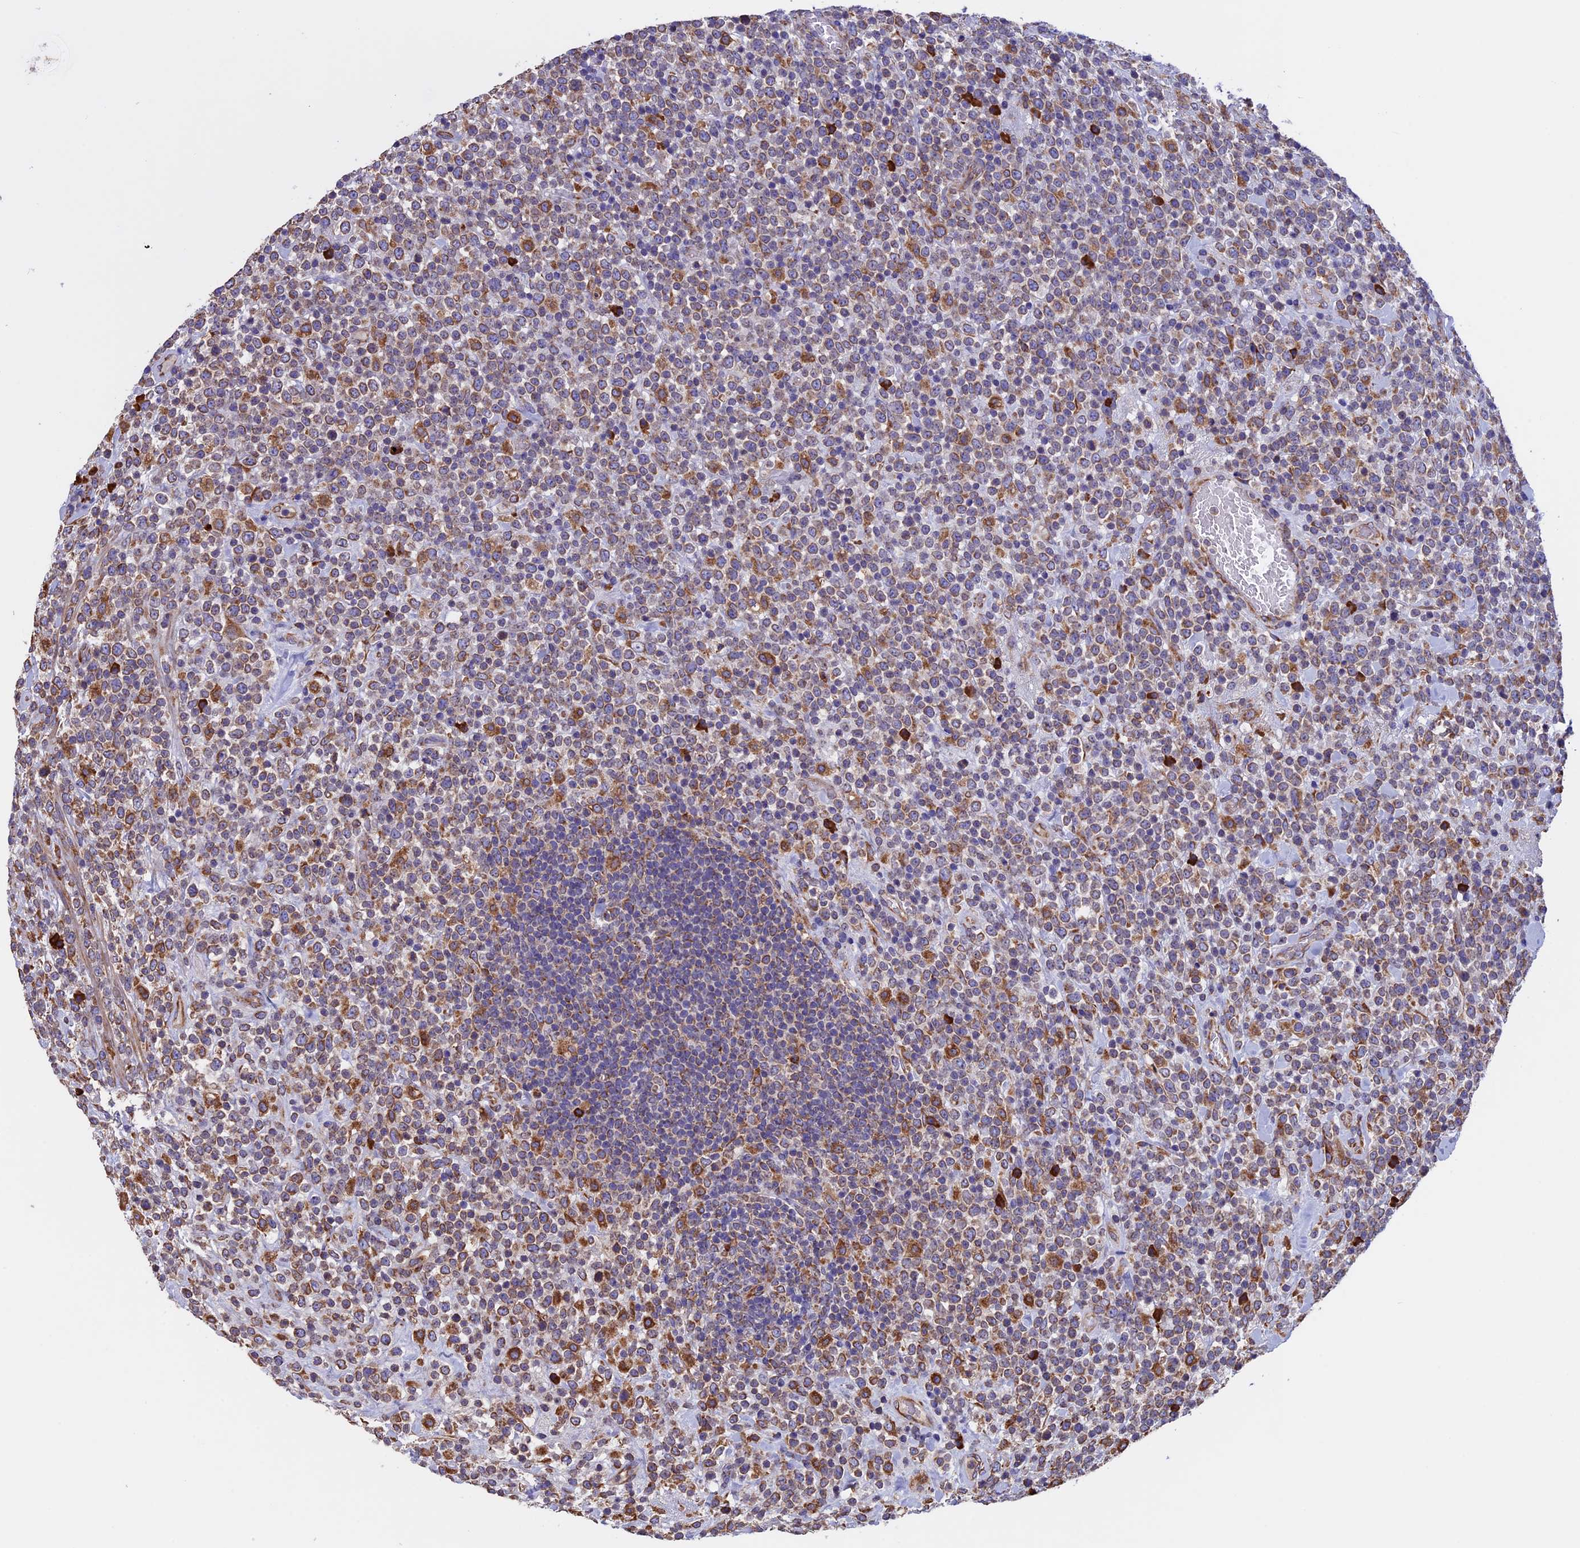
{"staining": {"intensity": "moderate", "quantity": "<25%", "location": "cytoplasmic/membranous"}, "tissue": "lymphoma", "cell_type": "Tumor cells", "image_type": "cancer", "snomed": [{"axis": "morphology", "description": "Malignant lymphoma, non-Hodgkin's type, High grade"}, {"axis": "topography", "description": "Colon"}], "caption": "The image demonstrates immunohistochemical staining of lymphoma. There is moderate cytoplasmic/membranous expression is present in about <25% of tumor cells. (DAB = brown stain, brightfield microscopy at high magnification).", "gene": "BTBD3", "patient": {"sex": "female", "age": 53}}